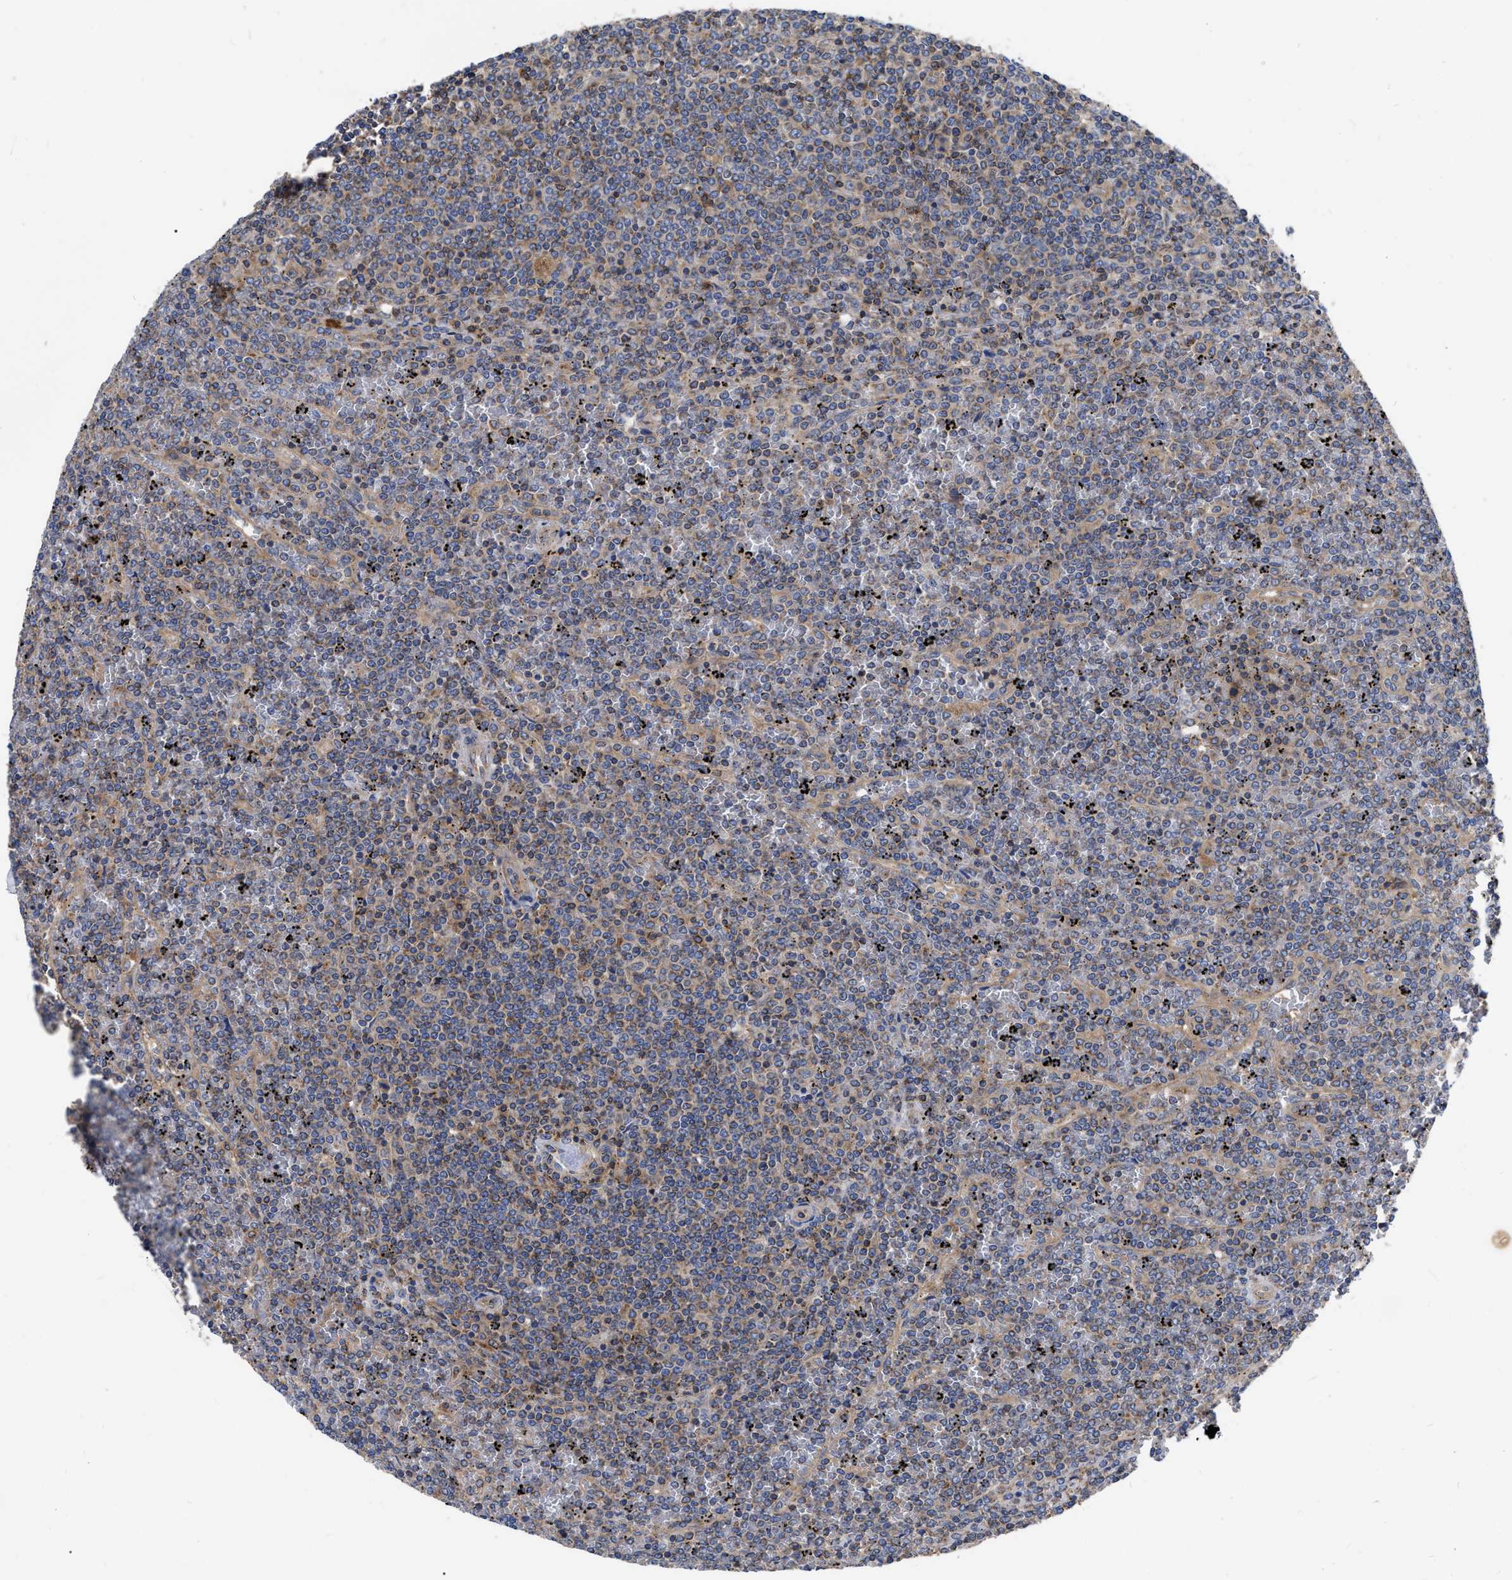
{"staining": {"intensity": "weak", "quantity": "25%-75%", "location": "cytoplasmic/membranous"}, "tissue": "lymphoma", "cell_type": "Tumor cells", "image_type": "cancer", "snomed": [{"axis": "morphology", "description": "Malignant lymphoma, non-Hodgkin's type, Low grade"}, {"axis": "topography", "description": "Spleen"}], "caption": "Protein expression analysis of human lymphoma reveals weak cytoplasmic/membranous expression in approximately 25%-75% of tumor cells. (brown staining indicates protein expression, while blue staining denotes nuclei).", "gene": "CDKN2C", "patient": {"sex": "female", "age": 19}}